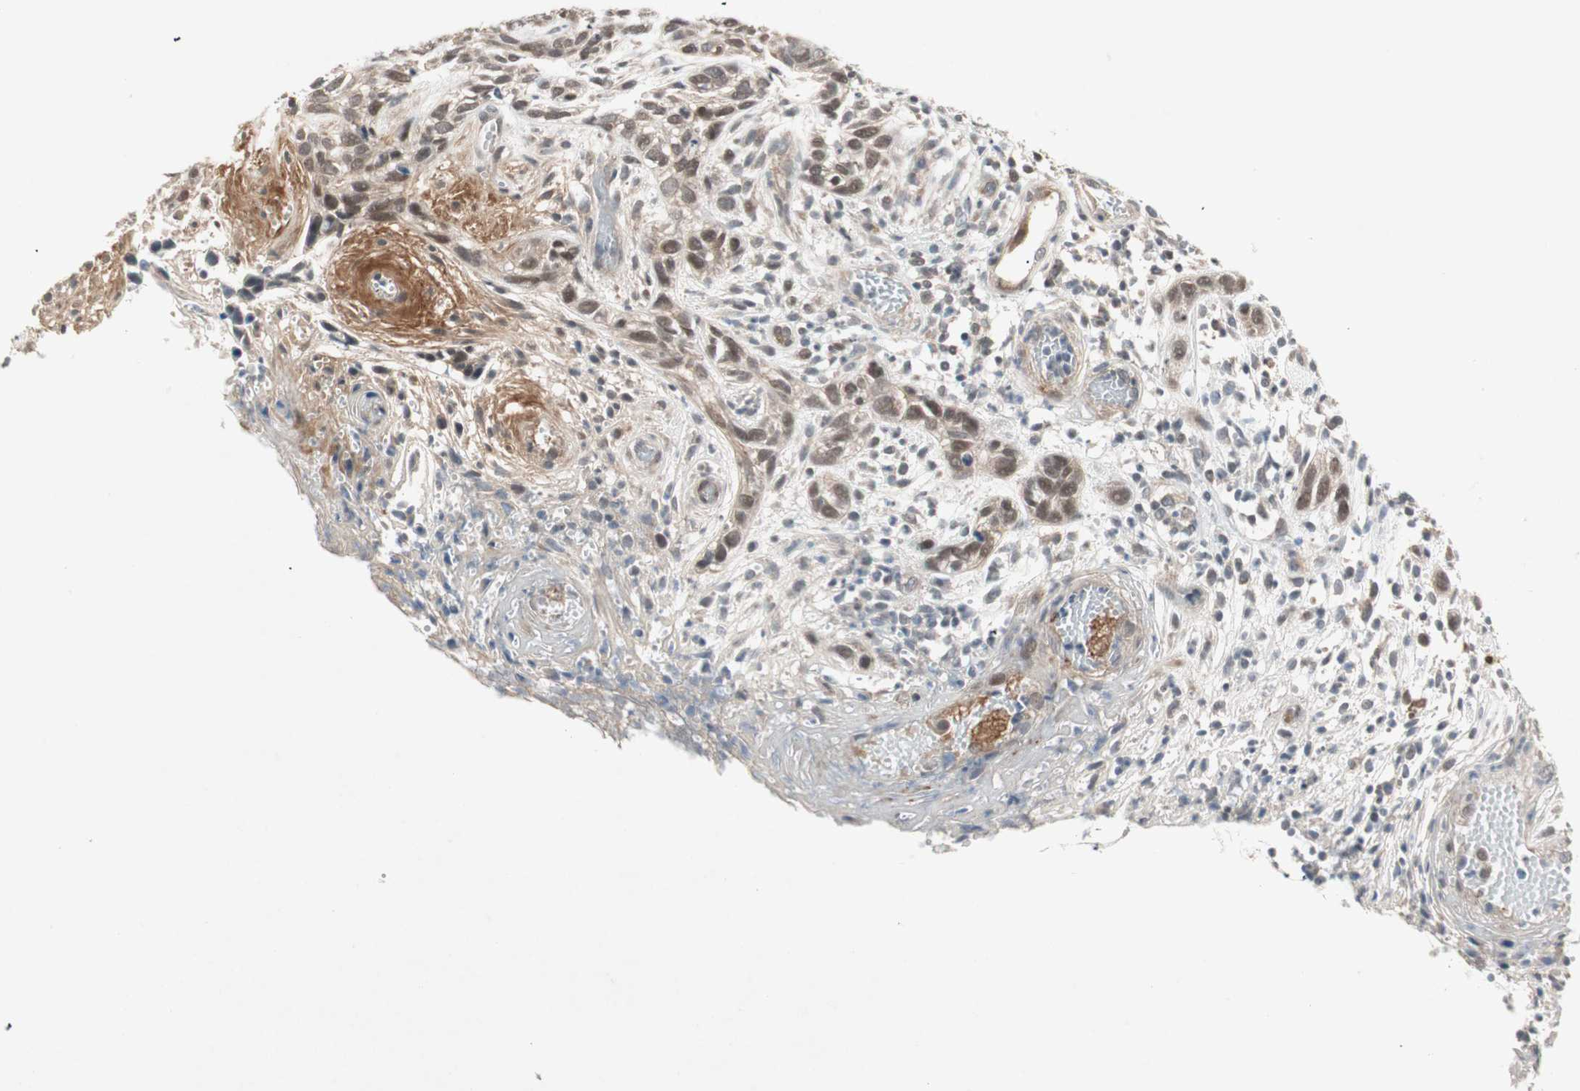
{"staining": {"intensity": "weak", "quantity": "<25%", "location": "cytoplasmic/membranous,nuclear"}, "tissue": "skin cancer", "cell_type": "Tumor cells", "image_type": "cancer", "snomed": [{"axis": "morphology", "description": "Basal cell carcinoma"}, {"axis": "topography", "description": "Skin"}], "caption": "IHC histopathology image of neoplastic tissue: human skin basal cell carcinoma stained with DAB exhibits no significant protein positivity in tumor cells.", "gene": "PGBD1", "patient": {"sex": "male", "age": 87}}